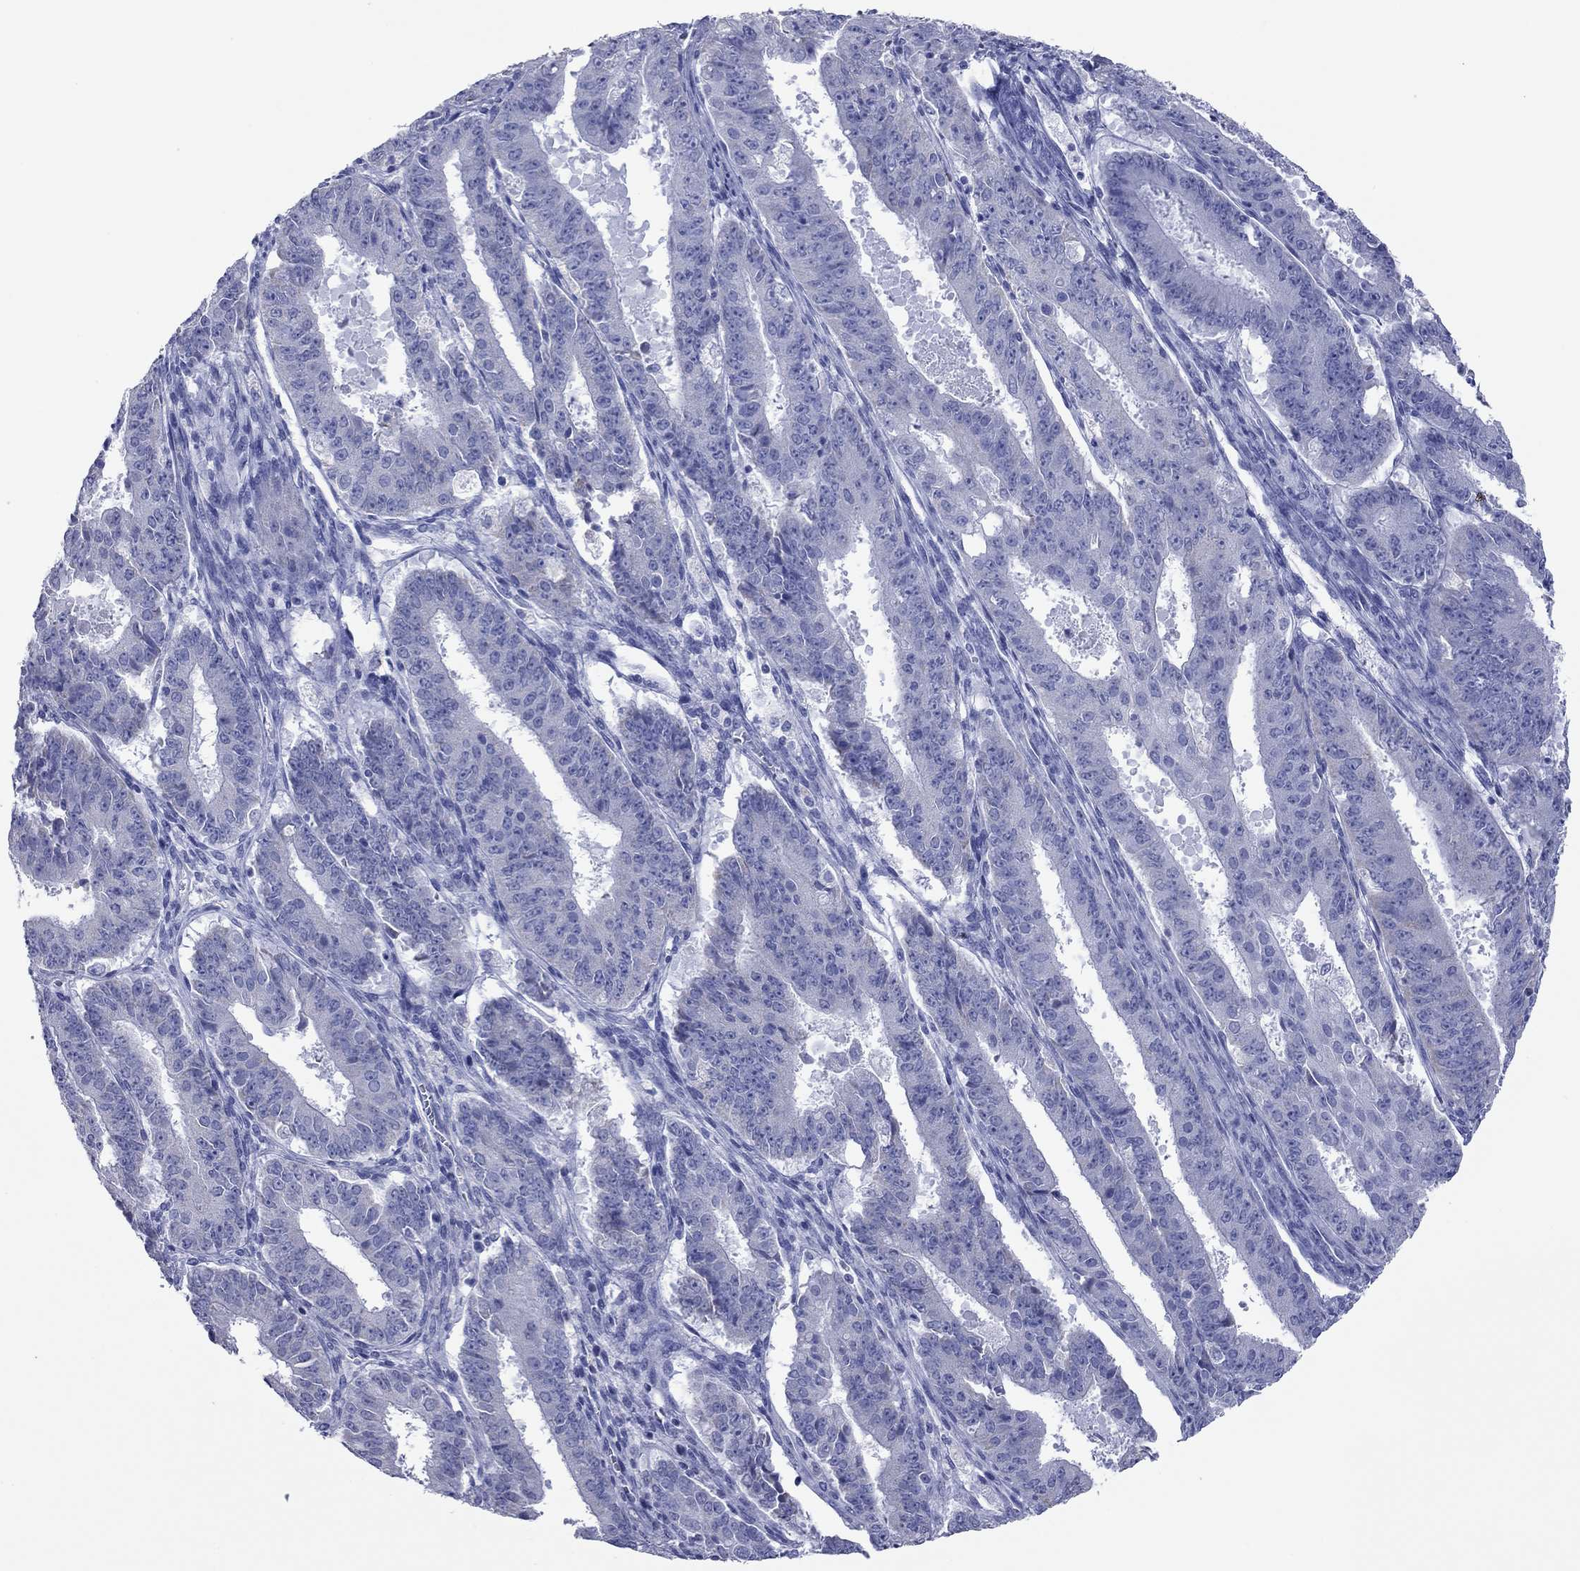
{"staining": {"intensity": "negative", "quantity": "none", "location": "none"}, "tissue": "ovarian cancer", "cell_type": "Tumor cells", "image_type": "cancer", "snomed": [{"axis": "morphology", "description": "Carcinoma, endometroid"}, {"axis": "topography", "description": "Ovary"}], "caption": "IHC photomicrograph of ovarian cancer stained for a protein (brown), which exhibits no positivity in tumor cells.", "gene": "VSIG10", "patient": {"sex": "female", "age": 42}}